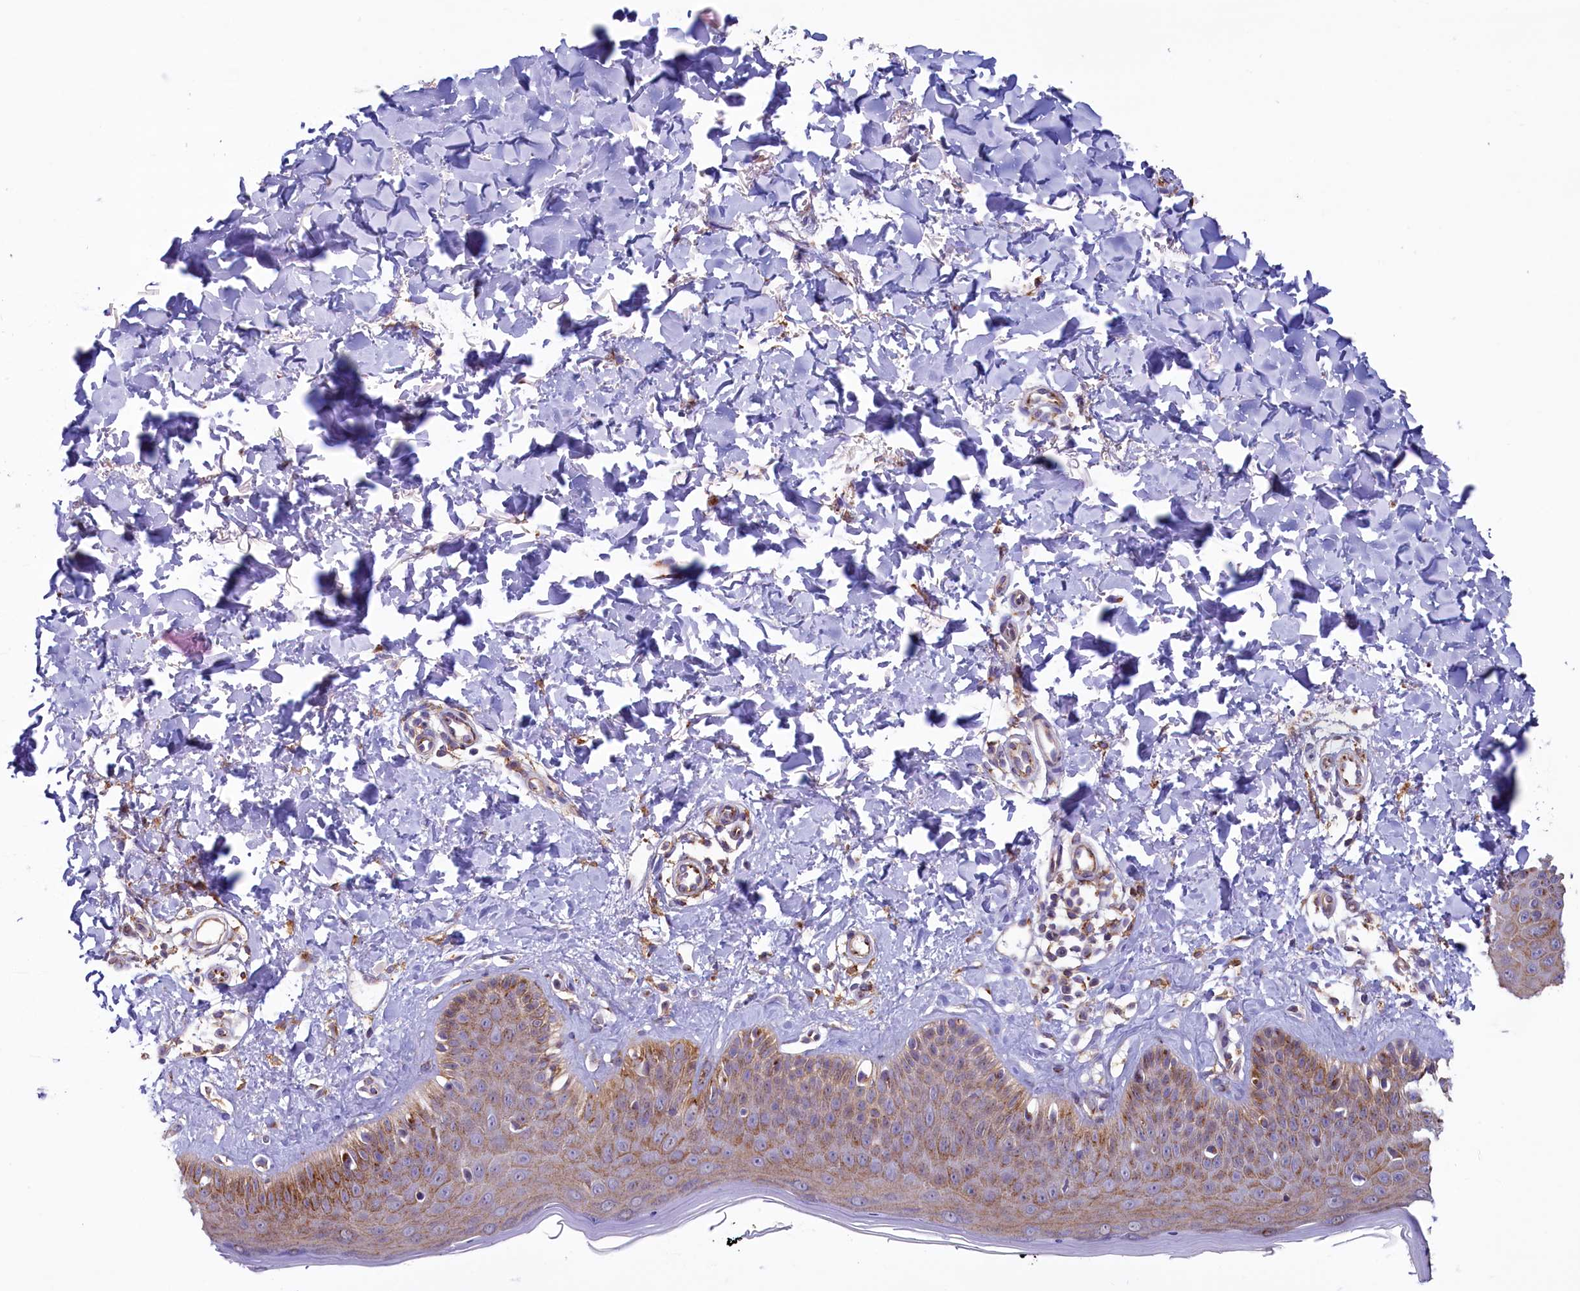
{"staining": {"intensity": "moderate", "quantity": "25%-75%", "location": "cytoplasmic/membranous"}, "tissue": "skin", "cell_type": "Fibroblasts", "image_type": "normal", "snomed": [{"axis": "morphology", "description": "Normal tissue, NOS"}, {"axis": "topography", "description": "Skin"}], "caption": "Protein staining exhibits moderate cytoplasmic/membranous positivity in about 25%-75% of fibroblasts in benign skin.", "gene": "GPR21", "patient": {"sex": "male", "age": 52}}